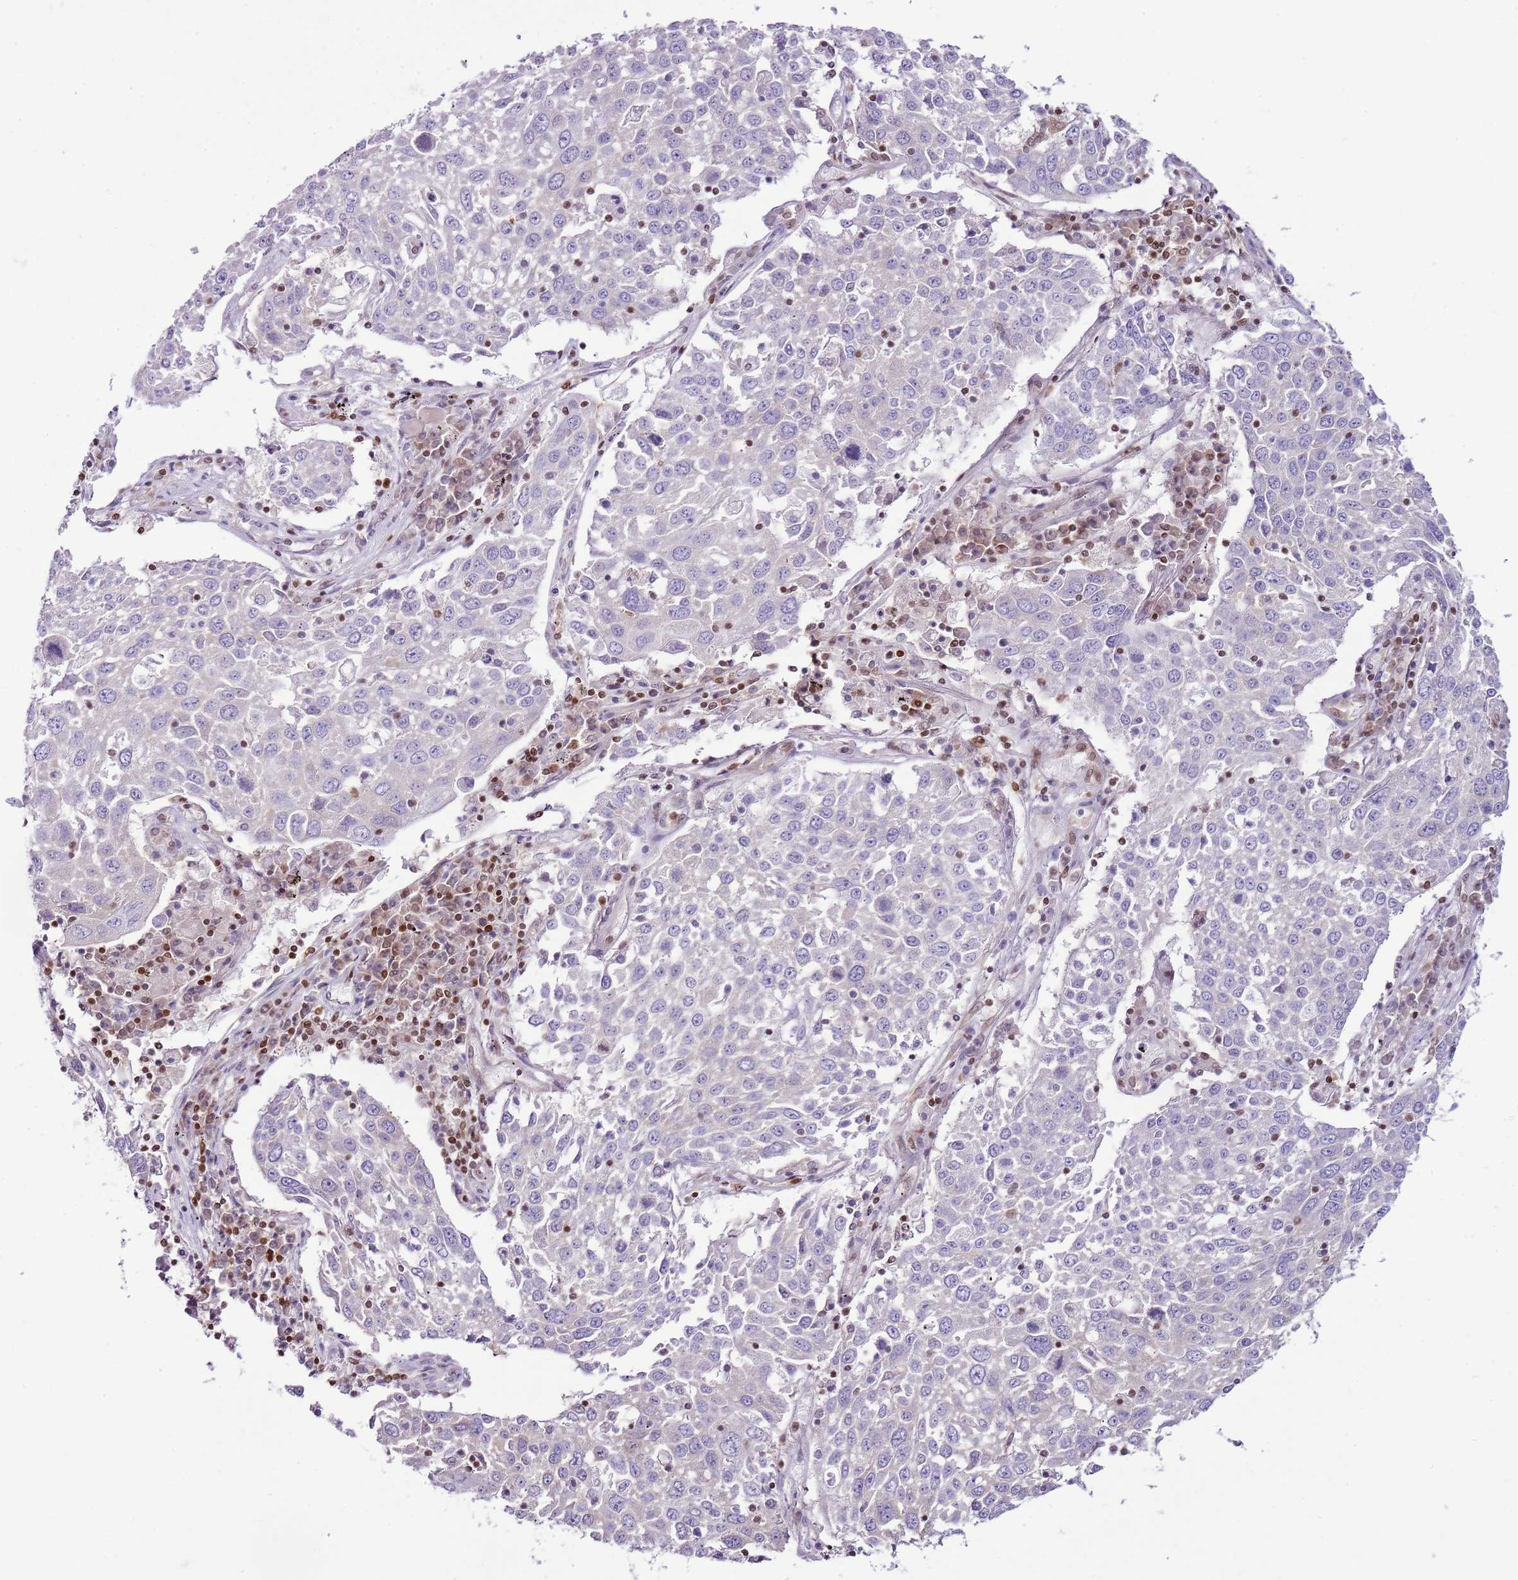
{"staining": {"intensity": "negative", "quantity": "none", "location": "none"}, "tissue": "lung cancer", "cell_type": "Tumor cells", "image_type": "cancer", "snomed": [{"axis": "morphology", "description": "Squamous cell carcinoma, NOS"}, {"axis": "topography", "description": "Lung"}], "caption": "Immunohistochemistry (IHC) of human lung cancer displays no staining in tumor cells.", "gene": "SELENOH", "patient": {"sex": "male", "age": 65}}